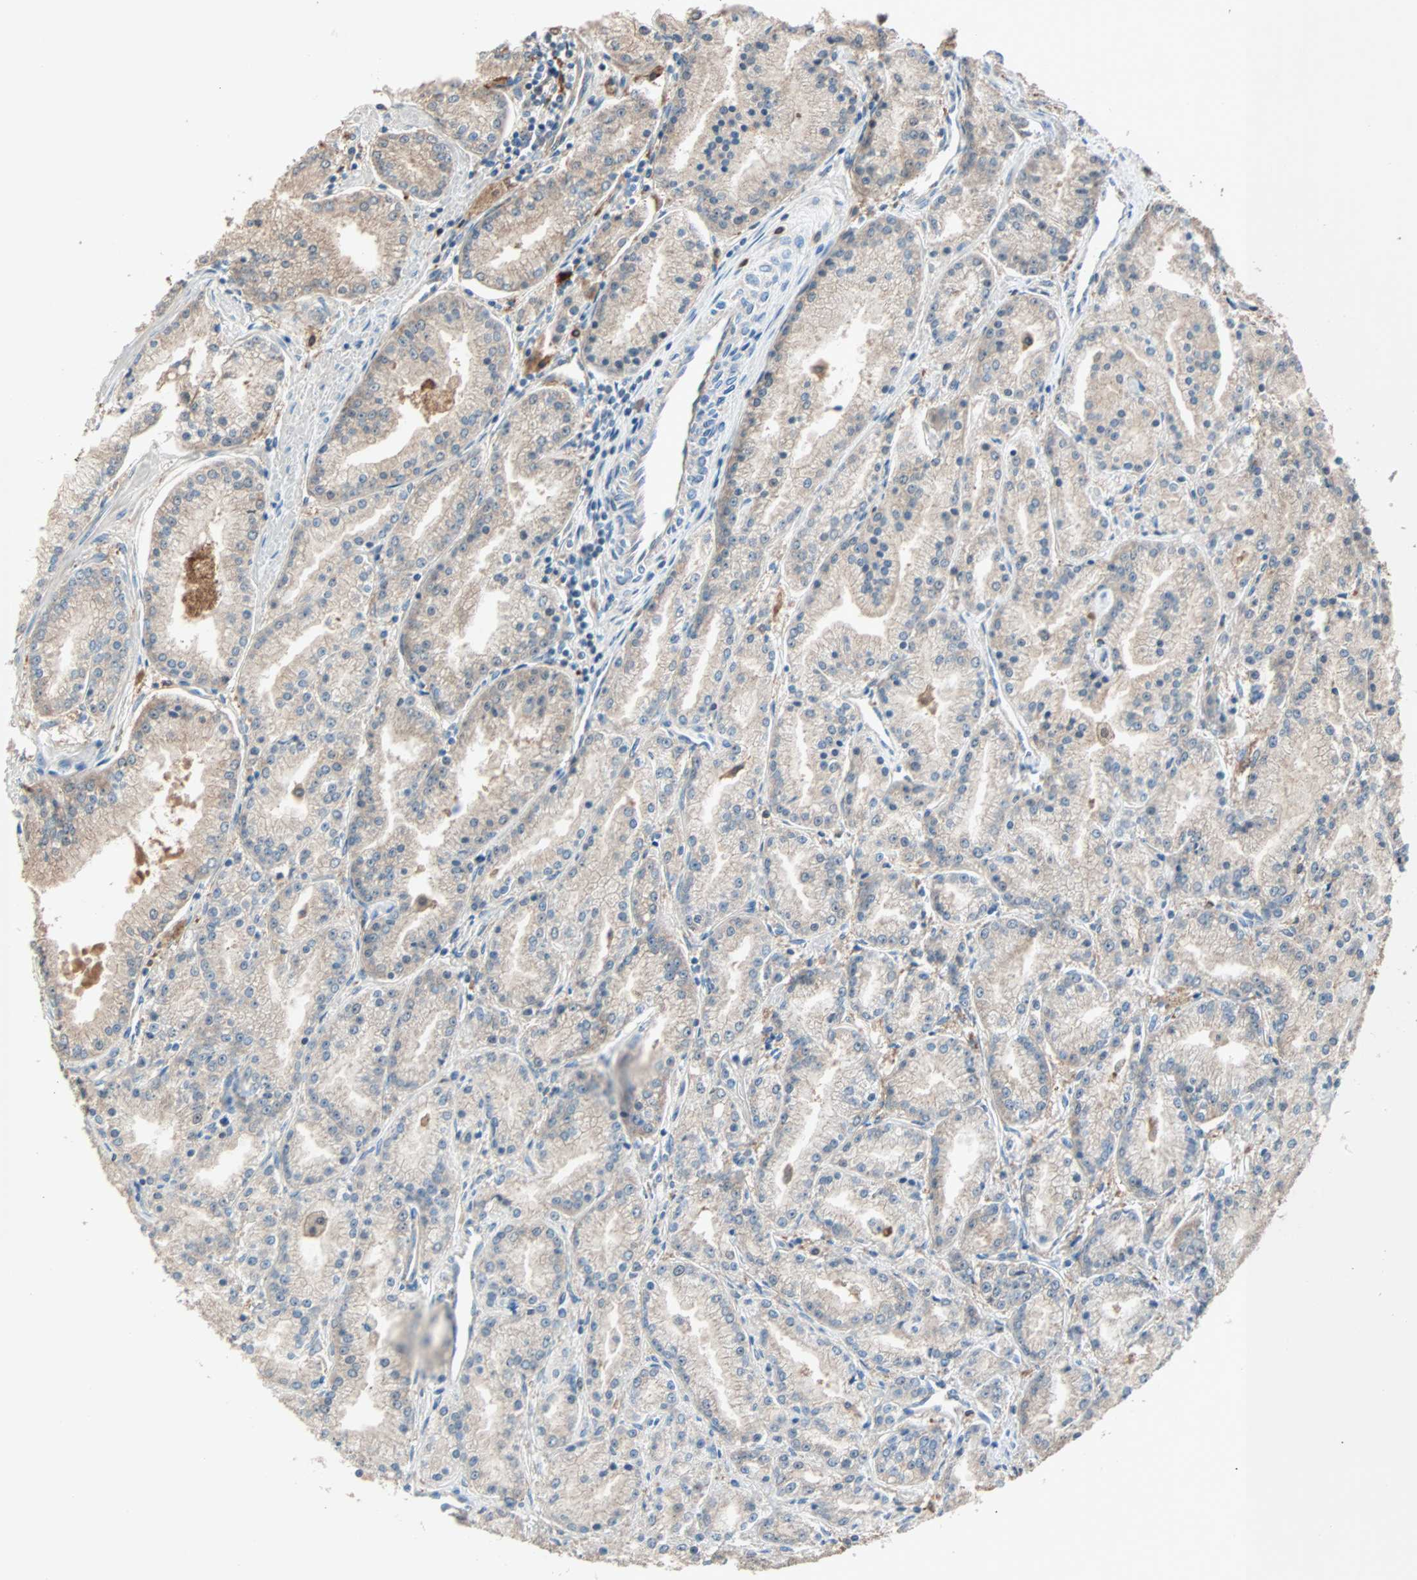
{"staining": {"intensity": "weak", "quantity": "25%-75%", "location": "cytoplasmic/membranous"}, "tissue": "prostate cancer", "cell_type": "Tumor cells", "image_type": "cancer", "snomed": [{"axis": "morphology", "description": "Adenocarcinoma, High grade"}, {"axis": "topography", "description": "Prostate"}], "caption": "Immunohistochemical staining of human prostate cancer reveals low levels of weak cytoplasmic/membranous protein expression in about 25%-75% of tumor cells.", "gene": "PRDX1", "patient": {"sex": "male", "age": 61}}